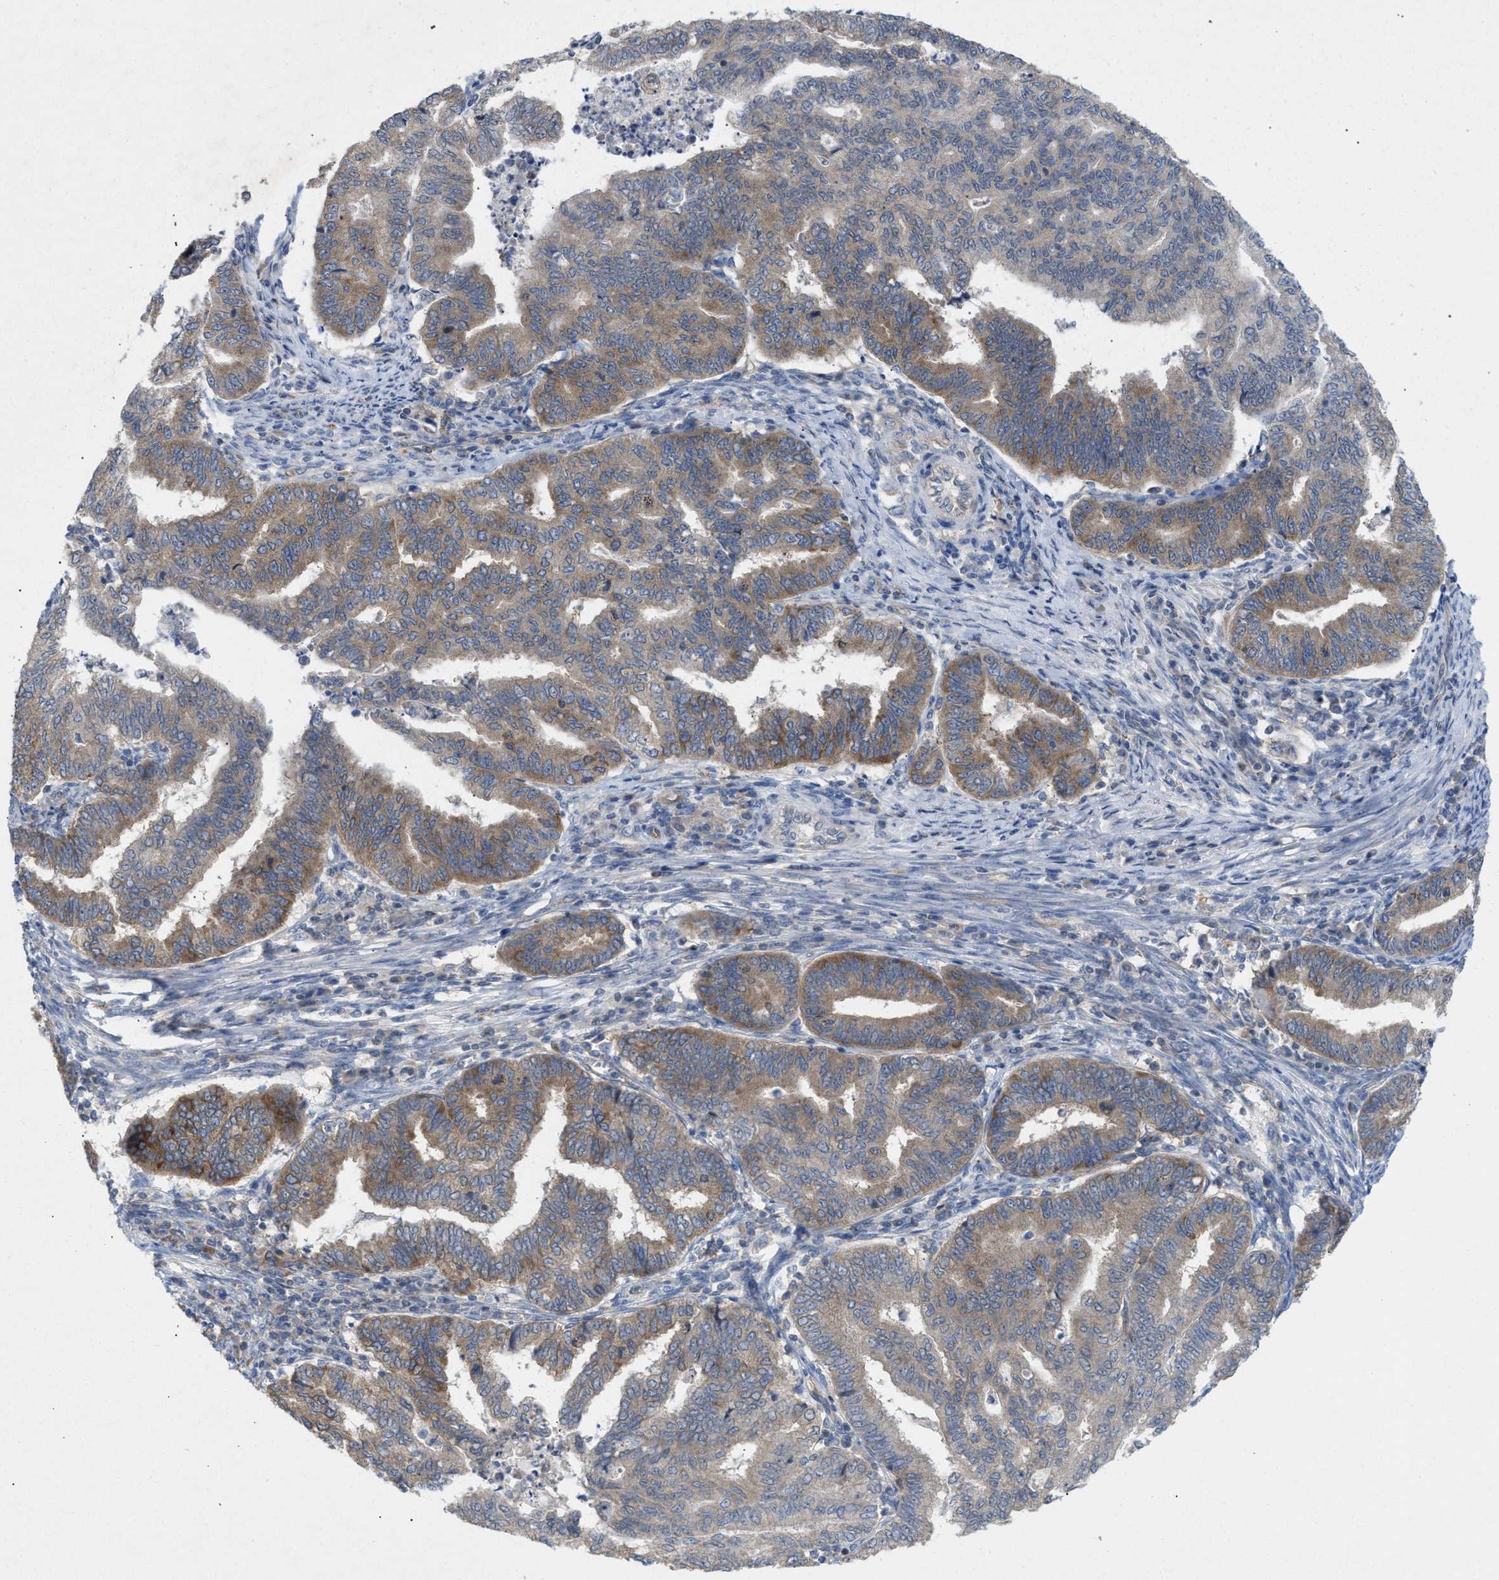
{"staining": {"intensity": "moderate", "quantity": ">75%", "location": "cytoplasmic/membranous"}, "tissue": "endometrial cancer", "cell_type": "Tumor cells", "image_type": "cancer", "snomed": [{"axis": "morphology", "description": "Polyp, NOS"}, {"axis": "morphology", "description": "Adenocarcinoma, NOS"}, {"axis": "morphology", "description": "Adenoma, NOS"}, {"axis": "topography", "description": "Endometrium"}], "caption": "Endometrial cancer (adenoma) tissue exhibits moderate cytoplasmic/membranous expression in about >75% of tumor cells, visualized by immunohistochemistry.", "gene": "UBAP2", "patient": {"sex": "female", "age": 79}}